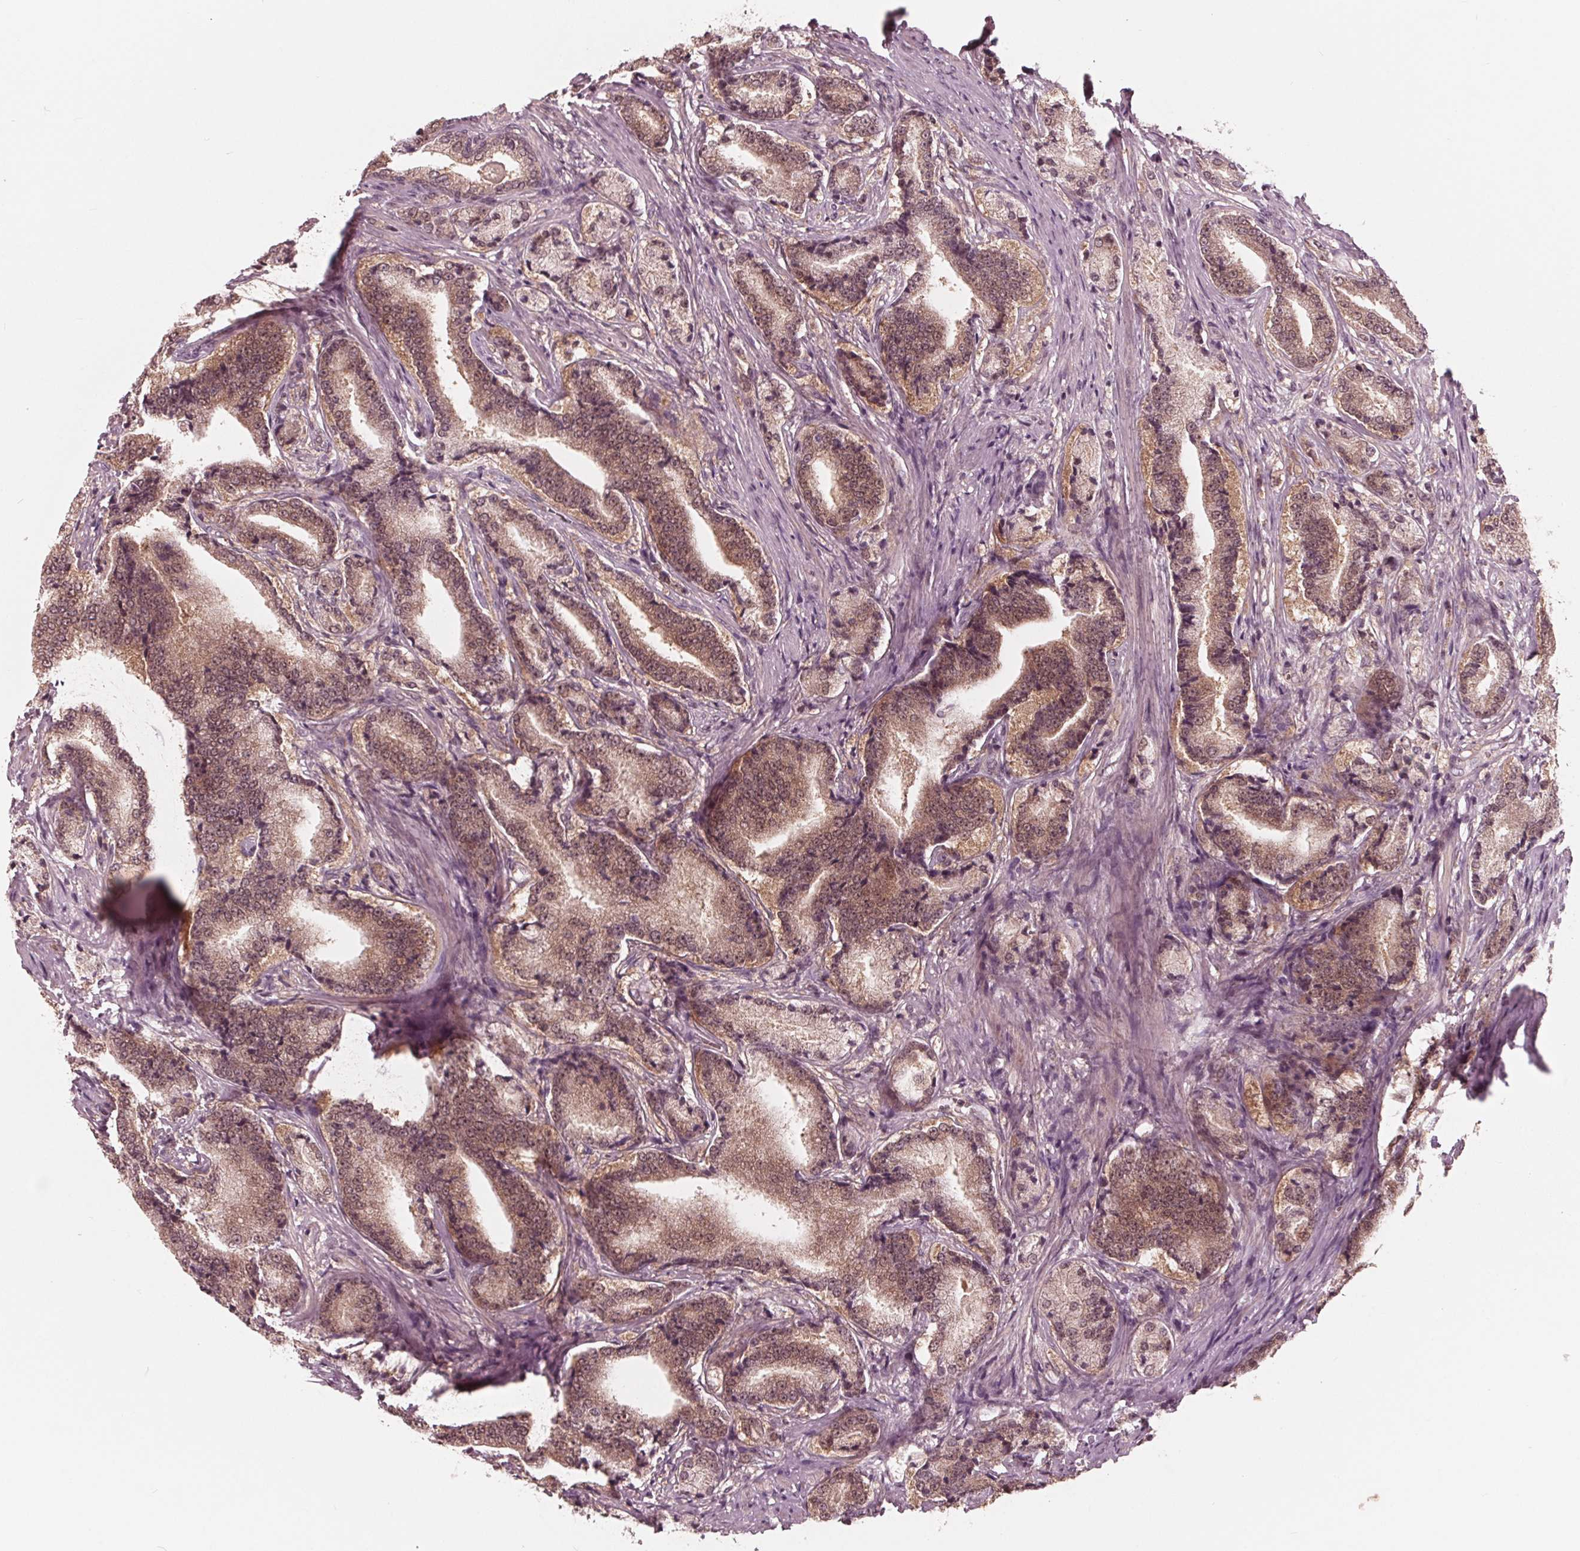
{"staining": {"intensity": "weak", "quantity": ">75%", "location": "cytoplasmic/membranous"}, "tissue": "prostate cancer", "cell_type": "Tumor cells", "image_type": "cancer", "snomed": [{"axis": "morphology", "description": "Adenocarcinoma, High grade"}, {"axis": "topography", "description": "Prostate and seminal vesicle, NOS"}], "caption": "DAB immunohistochemical staining of prostate cancer (adenocarcinoma (high-grade)) demonstrates weak cytoplasmic/membranous protein staining in about >75% of tumor cells. (IHC, brightfield microscopy, high magnification).", "gene": "UBALD1", "patient": {"sex": "male", "age": 61}}